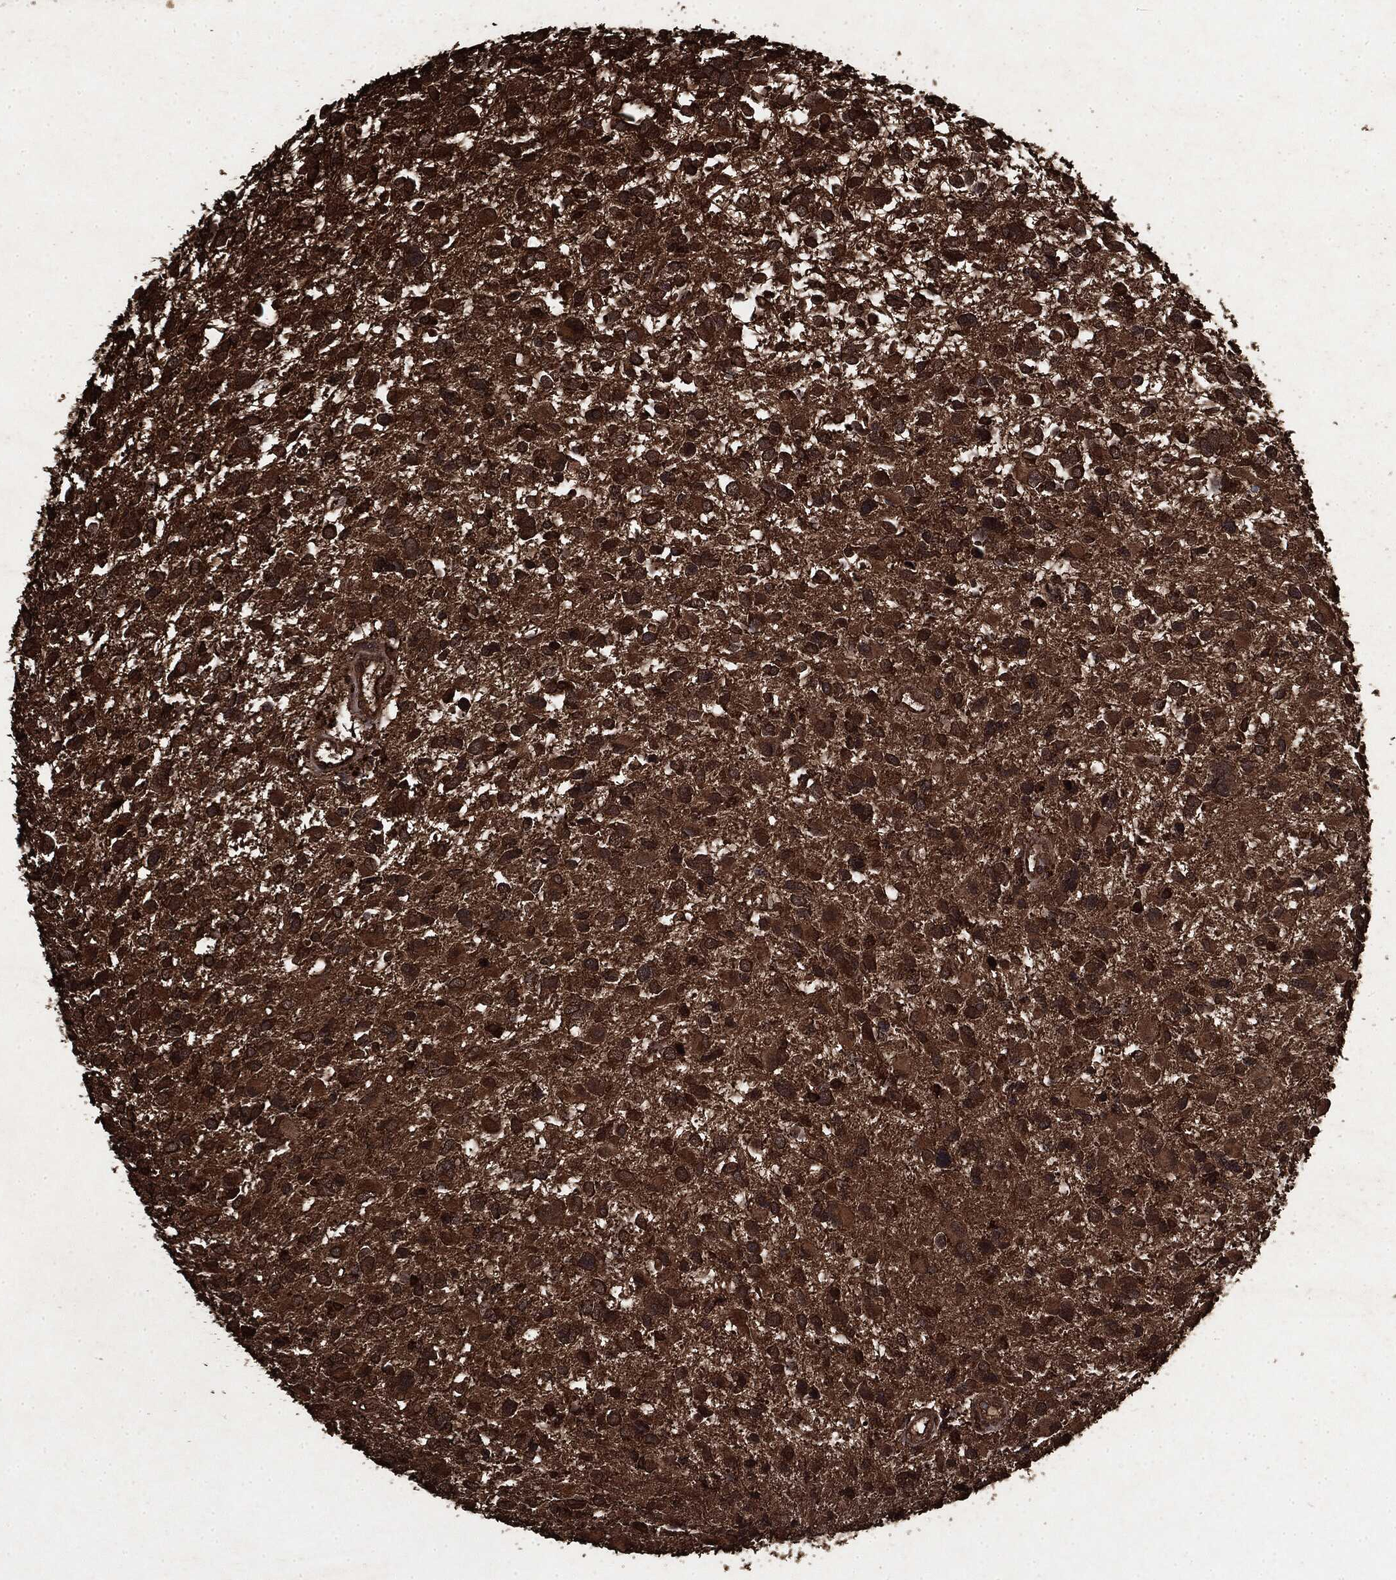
{"staining": {"intensity": "strong", "quantity": ">75%", "location": "cytoplasmic/membranous"}, "tissue": "glioma", "cell_type": "Tumor cells", "image_type": "cancer", "snomed": [{"axis": "morphology", "description": "Glioma, malignant, Low grade"}, {"axis": "topography", "description": "Brain"}], "caption": "Low-grade glioma (malignant) stained with DAB (3,3'-diaminobenzidine) IHC demonstrates high levels of strong cytoplasmic/membranous expression in approximately >75% of tumor cells.", "gene": "ARAF", "patient": {"sex": "female", "age": 32}}